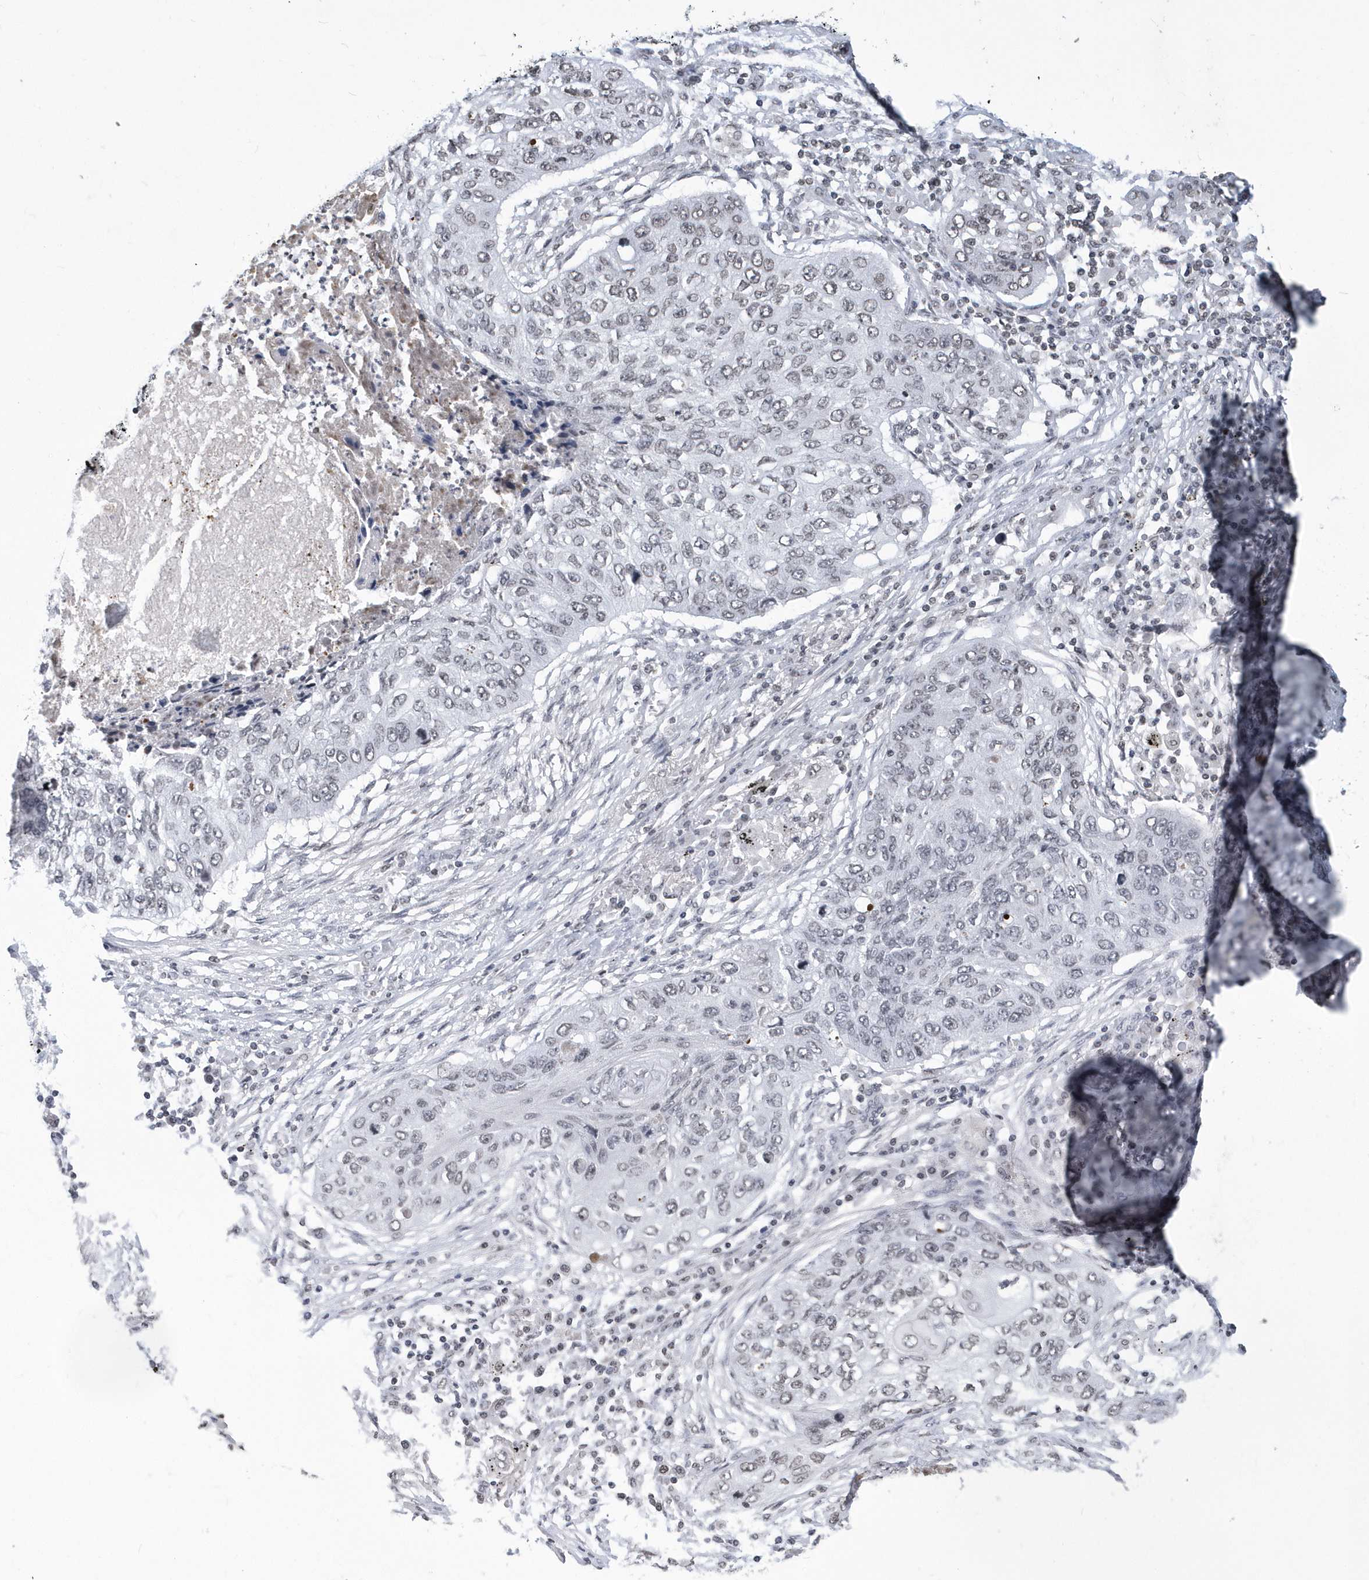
{"staining": {"intensity": "negative", "quantity": "none", "location": "none"}, "tissue": "lung cancer", "cell_type": "Tumor cells", "image_type": "cancer", "snomed": [{"axis": "morphology", "description": "Squamous cell carcinoma, NOS"}, {"axis": "topography", "description": "Lung"}], "caption": "The image exhibits no significant positivity in tumor cells of lung squamous cell carcinoma.", "gene": "VWA5B2", "patient": {"sex": "female", "age": 63}}